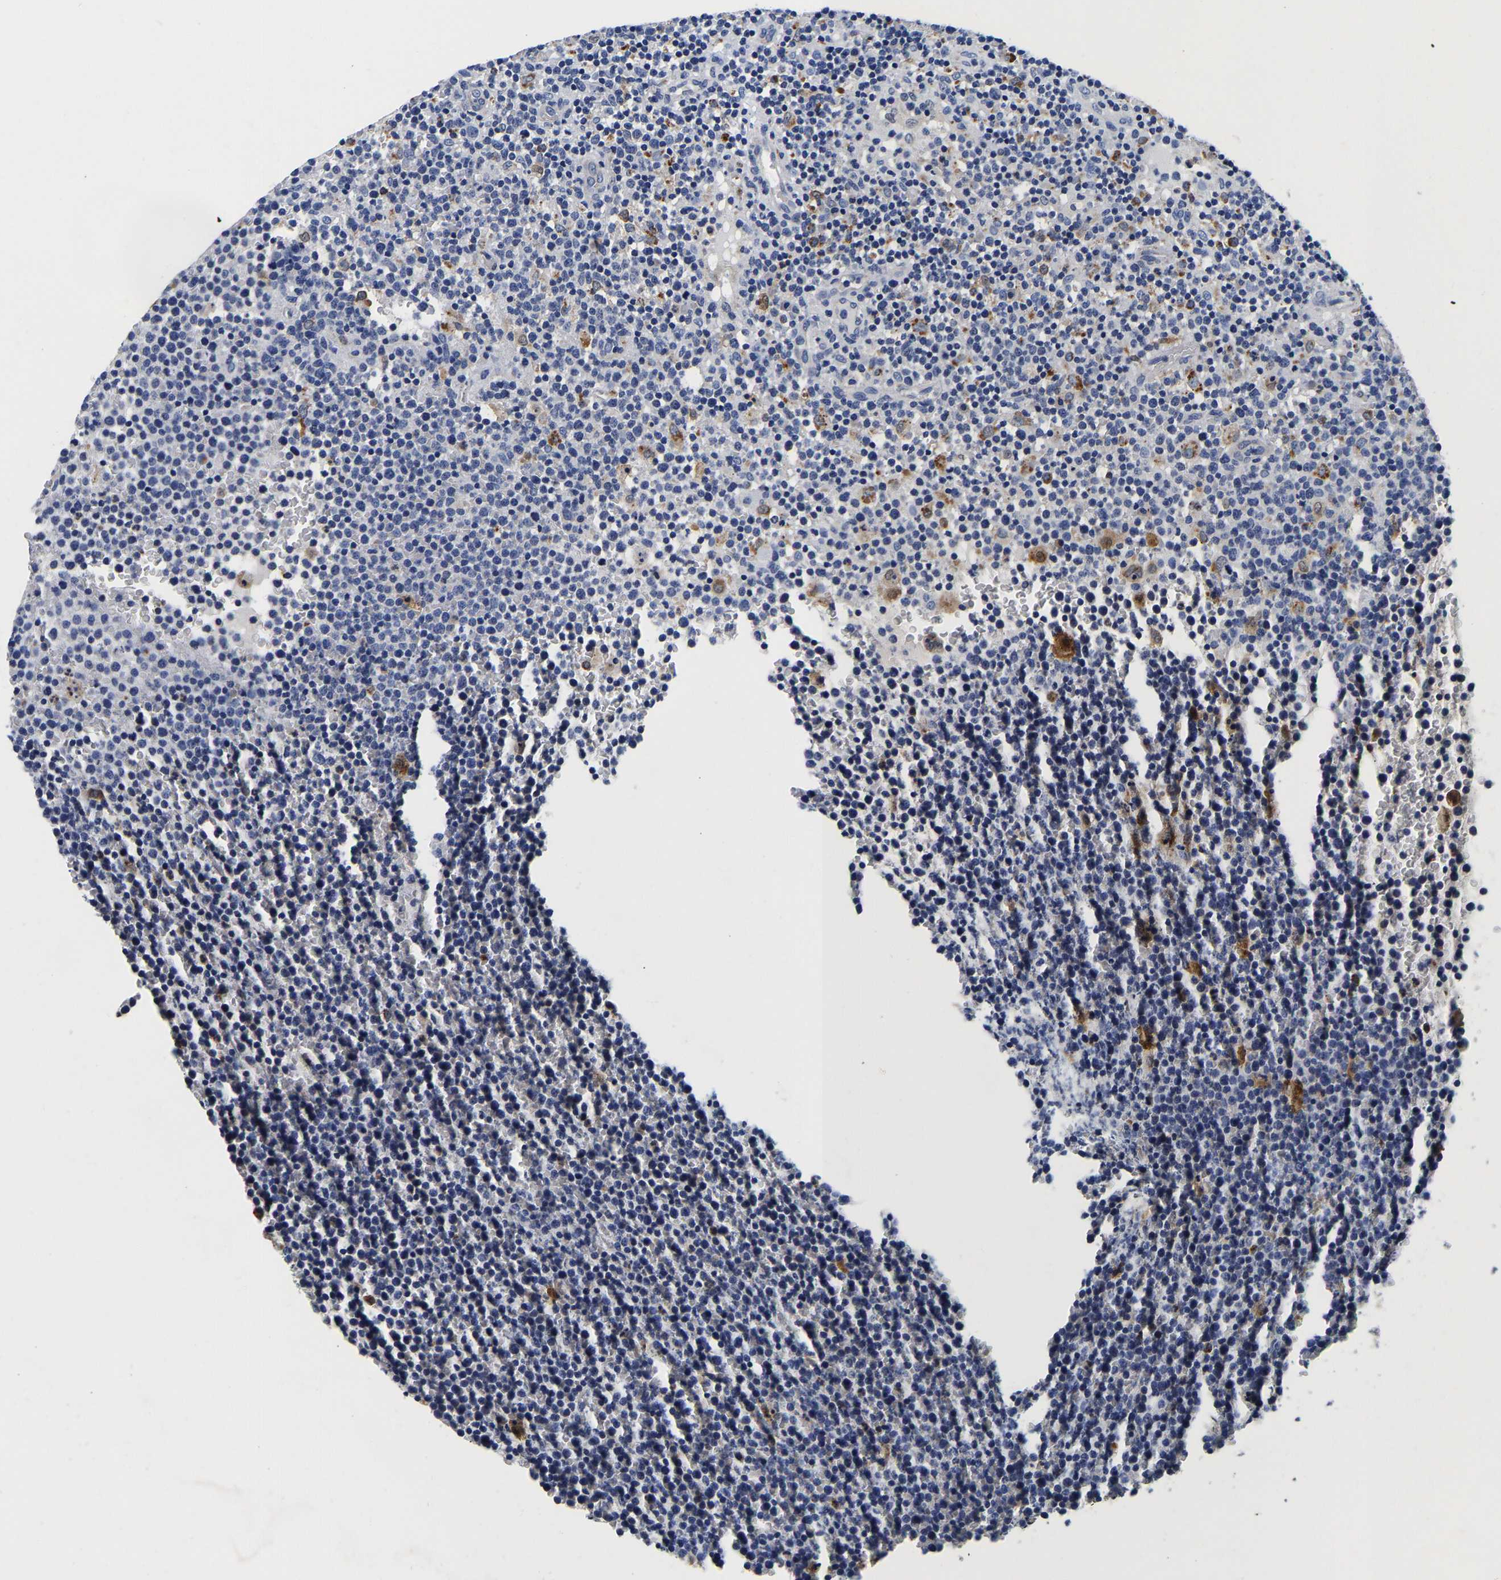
{"staining": {"intensity": "negative", "quantity": "none", "location": "none"}, "tissue": "lymphoma", "cell_type": "Tumor cells", "image_type": "cancer", "snomed": [{"axis": "morphology", "description": "Malignant lymphoma, non-Hodgkin's type, High grade"}, {"axis": "topography", "description": "Lymph node"}], "caption": "Immunohistochemistry micrograph of human lymphoma stained for a protein (brown), which exhibits no positivity in tumor cells.", "gene": "GRN", "patient": {"sex": "male", "age": 61}}